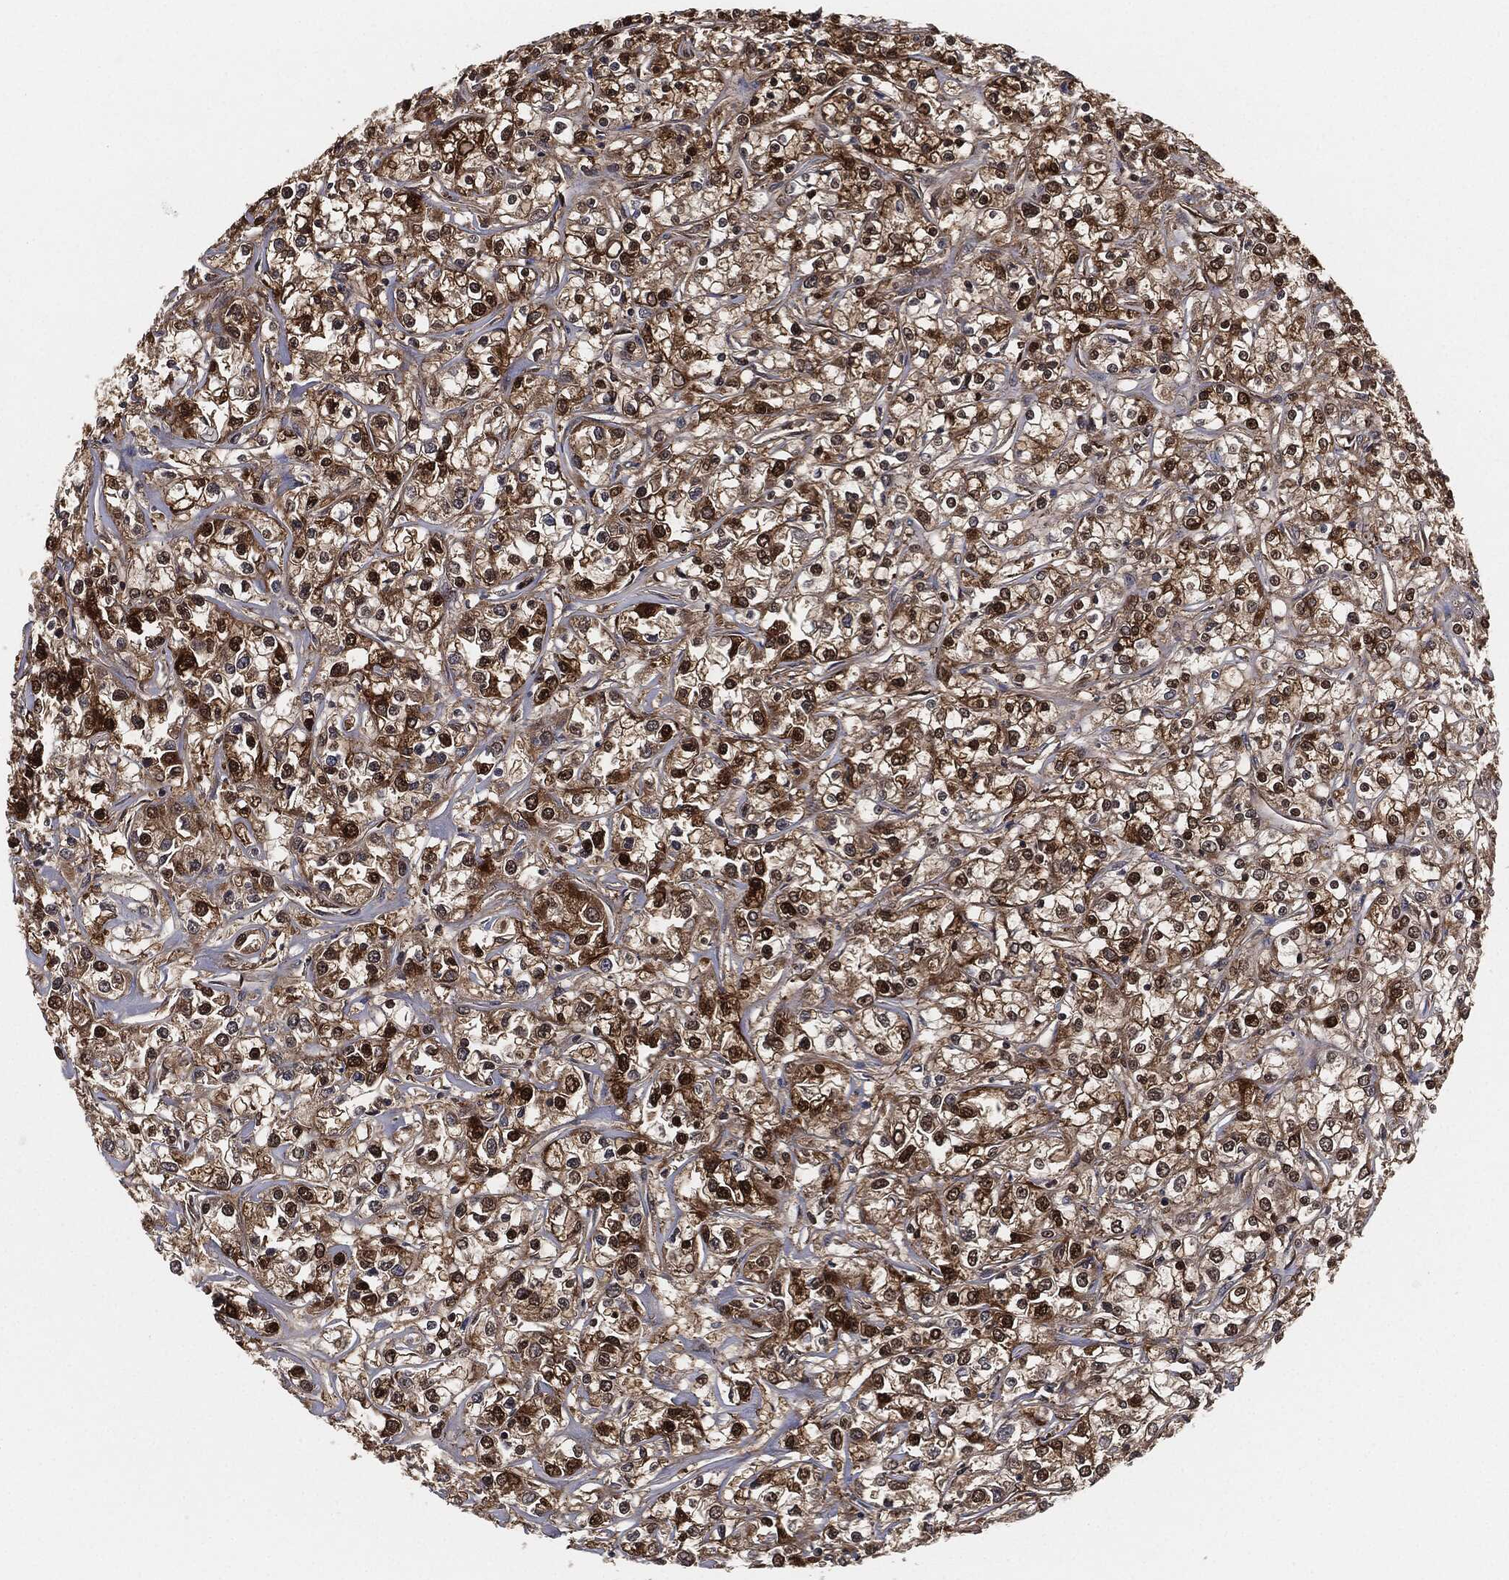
{"staining": {"intensity": "strong", "quantity": ">75%", "location": "cytoplasmic/membranous,nuclear"}, "tissue": "renal cancer", "cell_type": "Tumor cells", "image_type": "cancer", "snomed": [{"axis": "morphology", "description": "Adenocarcinoma, NOS"}, {"axis": "topography", "description": "Kidney"}], "caption": "Renal cancer (adenocarcinoma) stained with IHC demonstrates strong cytoplasmic/membranous and nuclear staining in approximately >75% of tumor cells. (DAB = brown stain, brightfield microscopy at high magnification).", "gene": "CAPRIN2", "patient": {"sex": "female", "age": 59}}